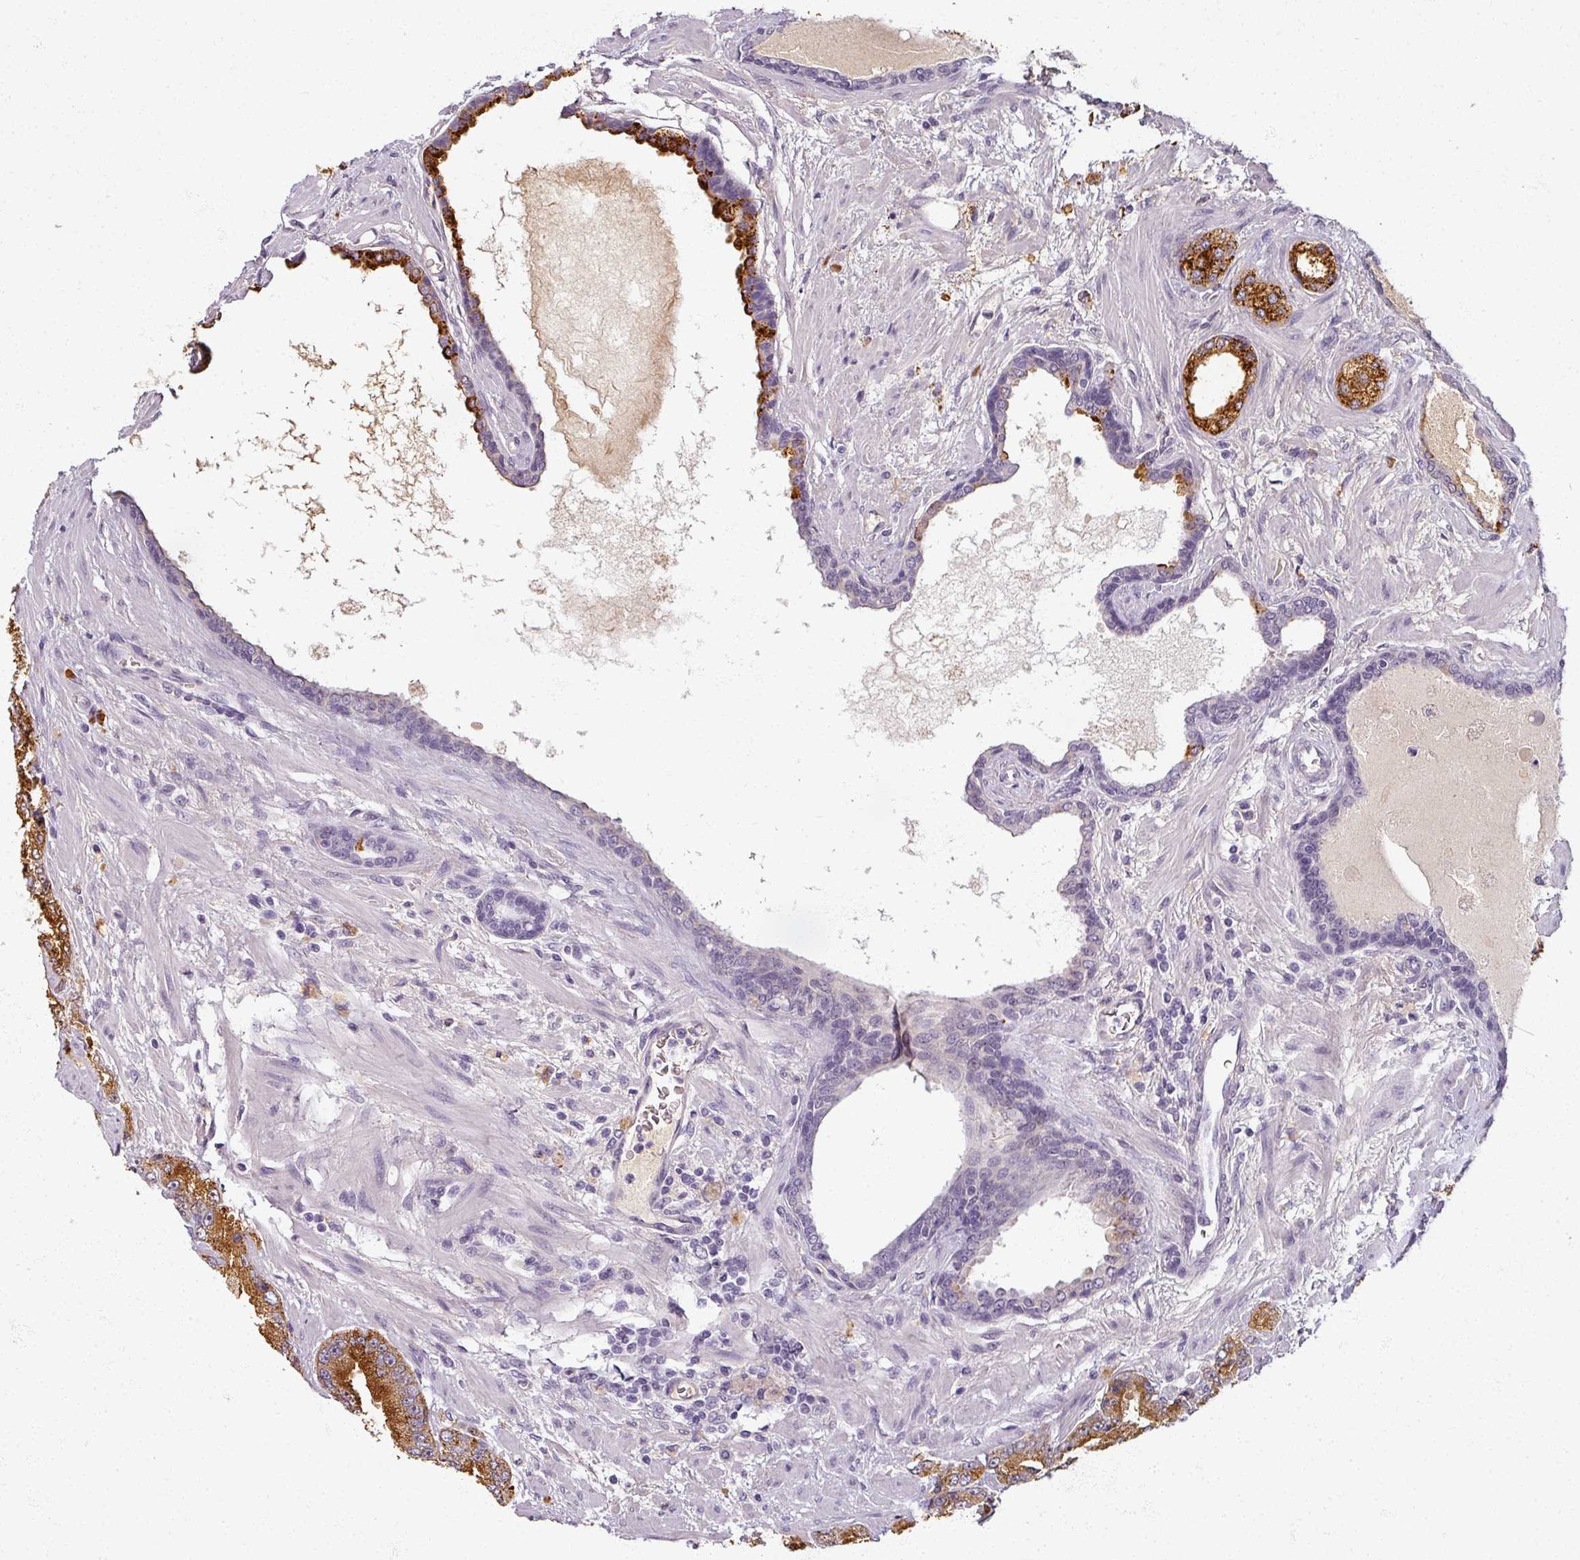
{"staining": {"intensity": "strong", "quantity": ">75%", "location": "cytoplasmic/membranous"}, "tissue": "prostate cancer", "cell_type": "Tumor cells", "image_type": "cancer", "snomed": [{"axis": "morphology", "description": "Adenocarcinoma, High grade"}, {"axis": "topography", "description": "Prostate"}], "caption": "This histopathology image demonstrates IHC staining of prostate cancer, with high strong cytoplasmic/membranous staining in approximately >75% of tumor cells.", "gene": "RFPL2", "patient": {"sex": "male", "age": 68}}